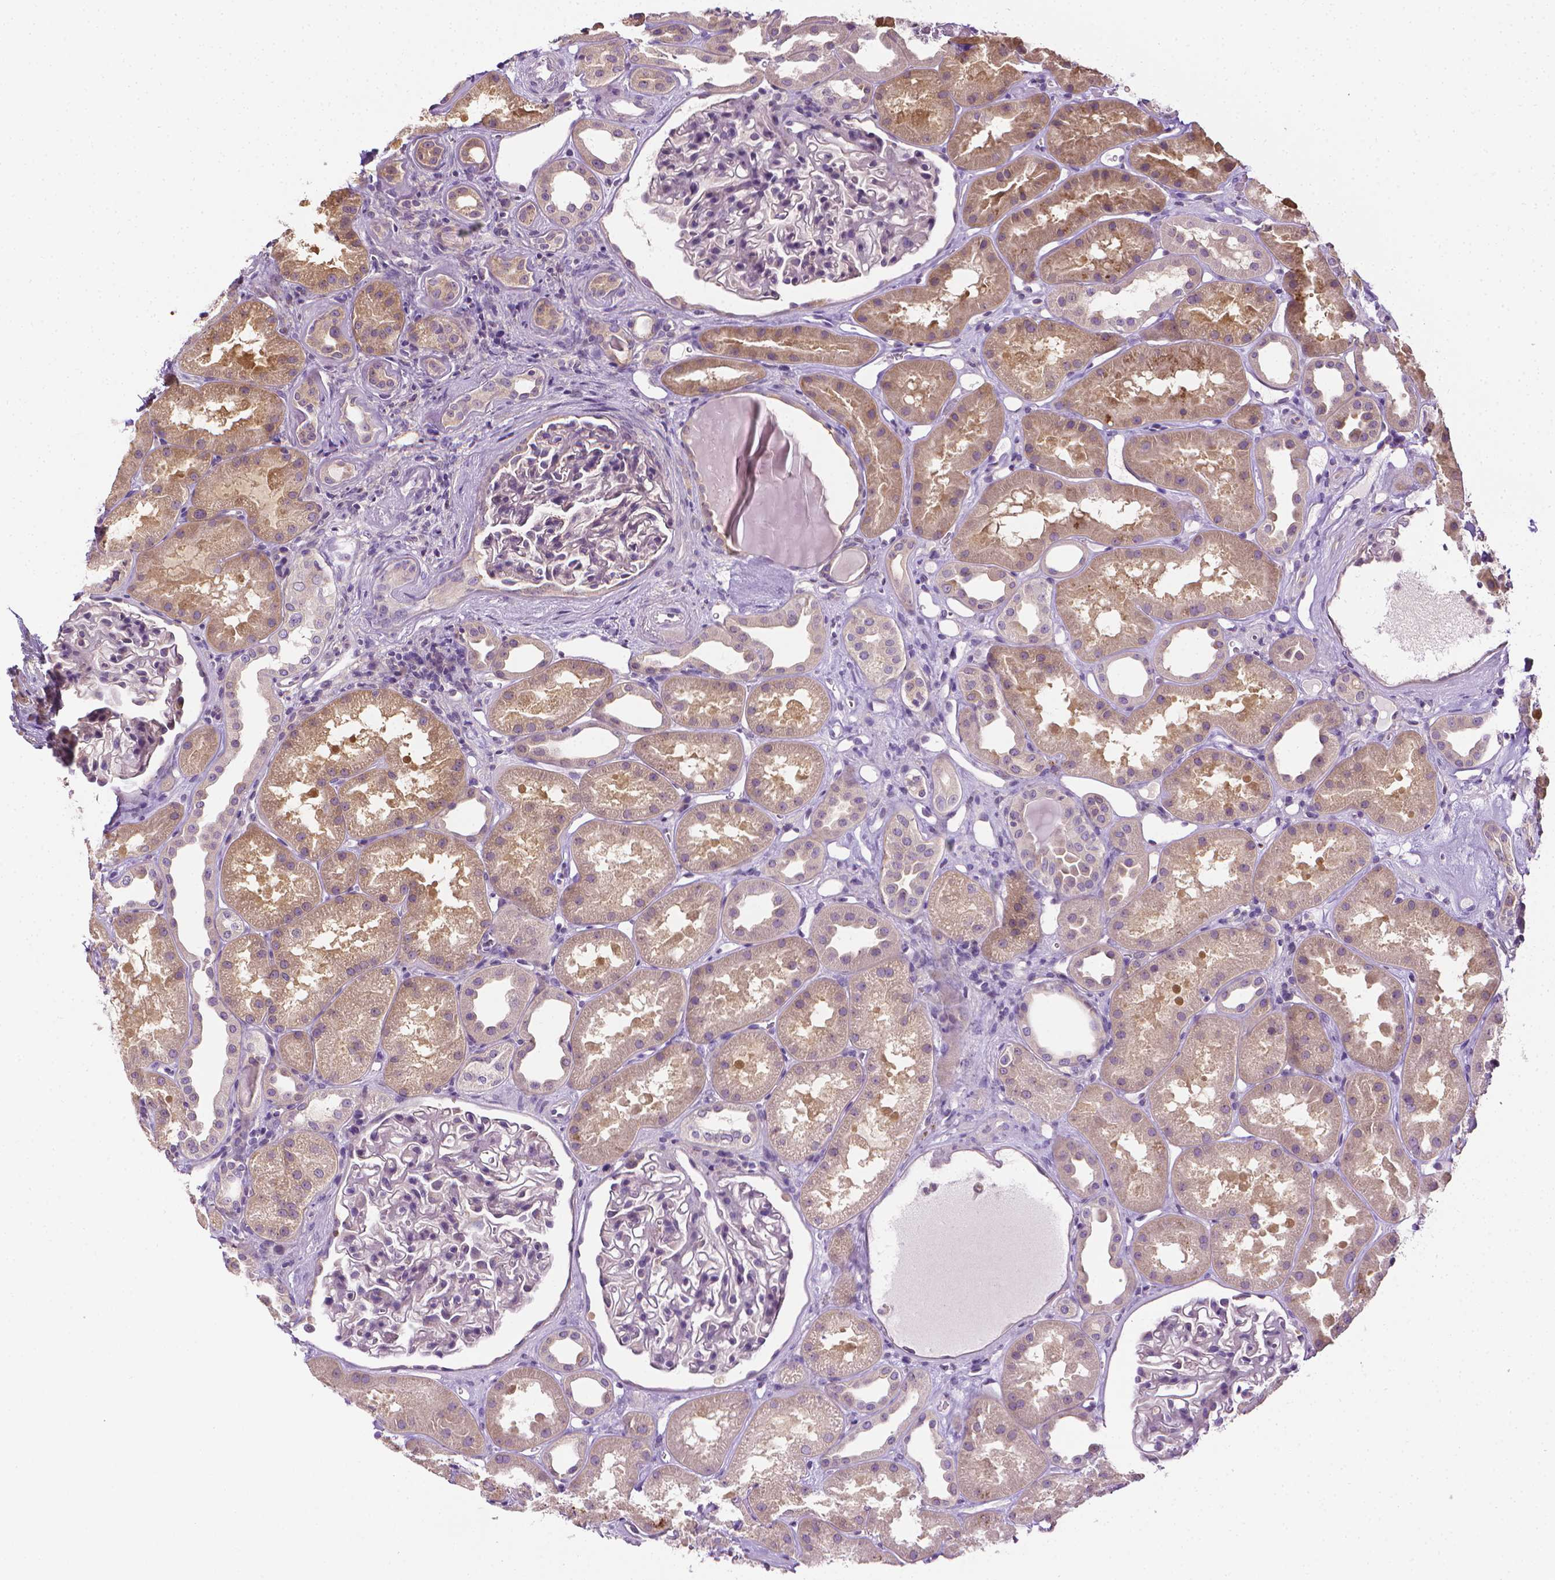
{"staining": {"intensity": "negative", "quantity": "none", "location": "none"}, "tissue": "kidney", "cell_type": "Cells in glomeruli", "image_type": "normal", "snomed": [{"axis": "morphology", "description": "Normal tissue, NOS"}, {"axis": "topography", "description": "Kidney"}], "caption": "IHC image of benign kidney: kidney stained with DAB (3,3'-diaminobenzidine) reveals no significant protein expression in cells in glomeruli.", "gene": "MCOLN3", "patient": {"sex": "male", "age": 61}}